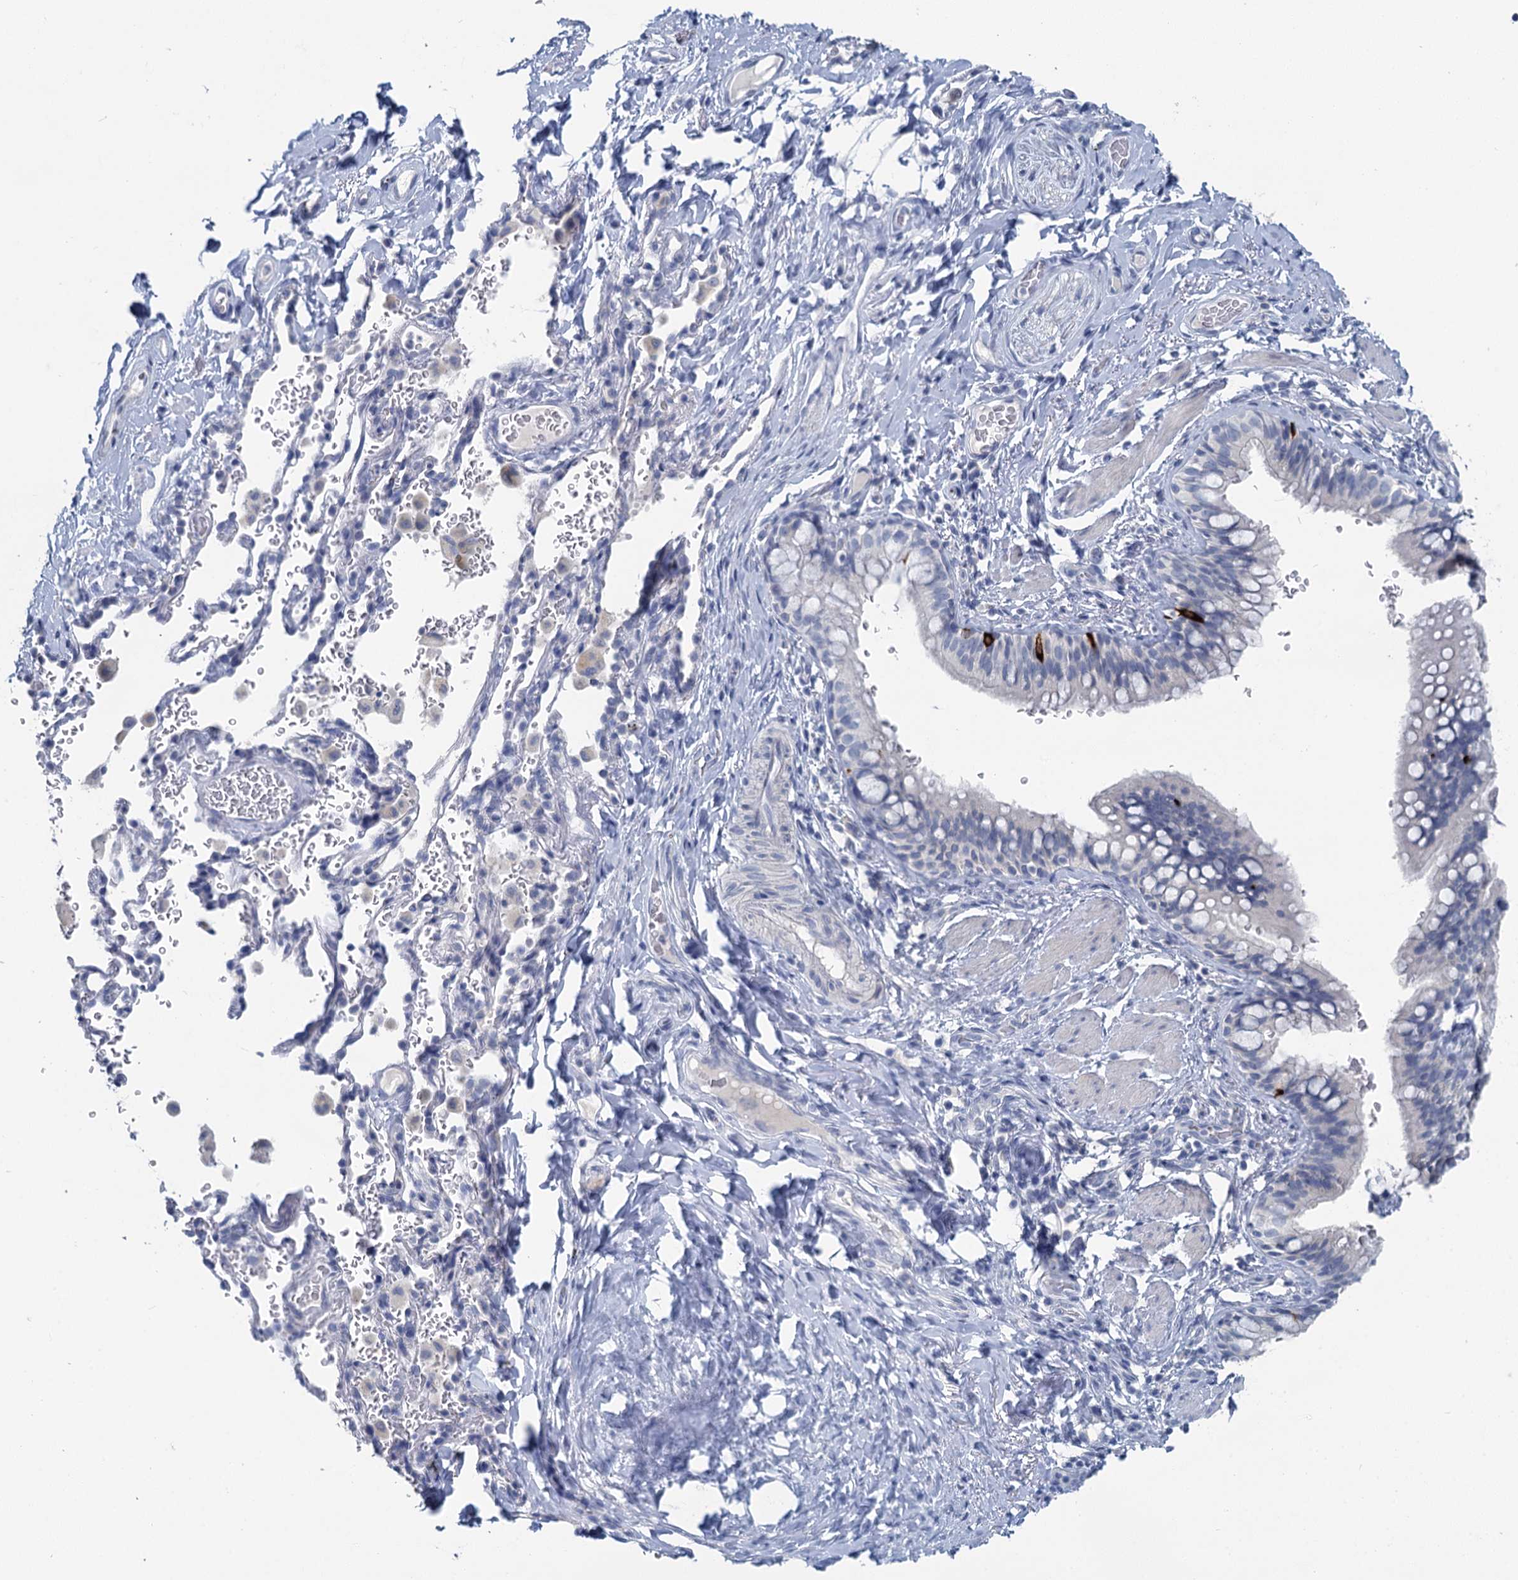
{"staining": {"intensity": "strong", "quantity": "<25%", "location": "cytoplasmic/membranous"}, "tissue": "bronchus", "cell_type": "Respiratory epithelial cells", "image_type": "normal", "snomed": [{"axis": "morphology", "description": "Normal tissue, NOS"}, {"axis": "topography", "description": "Cartilage tissue"}, {"axis": "topography", "description": "Bronchus"}], "caption": "DAB immunohistochemical staining of benign bronchus shows strong cytoplasmic/membranous protein positivity in about <25% of respiratory epithelial cells. (DAB IHC with brightfield microscopy, high magnification).", "gene": "CHGA", "patient": {"sex": "female", "age": 36}}